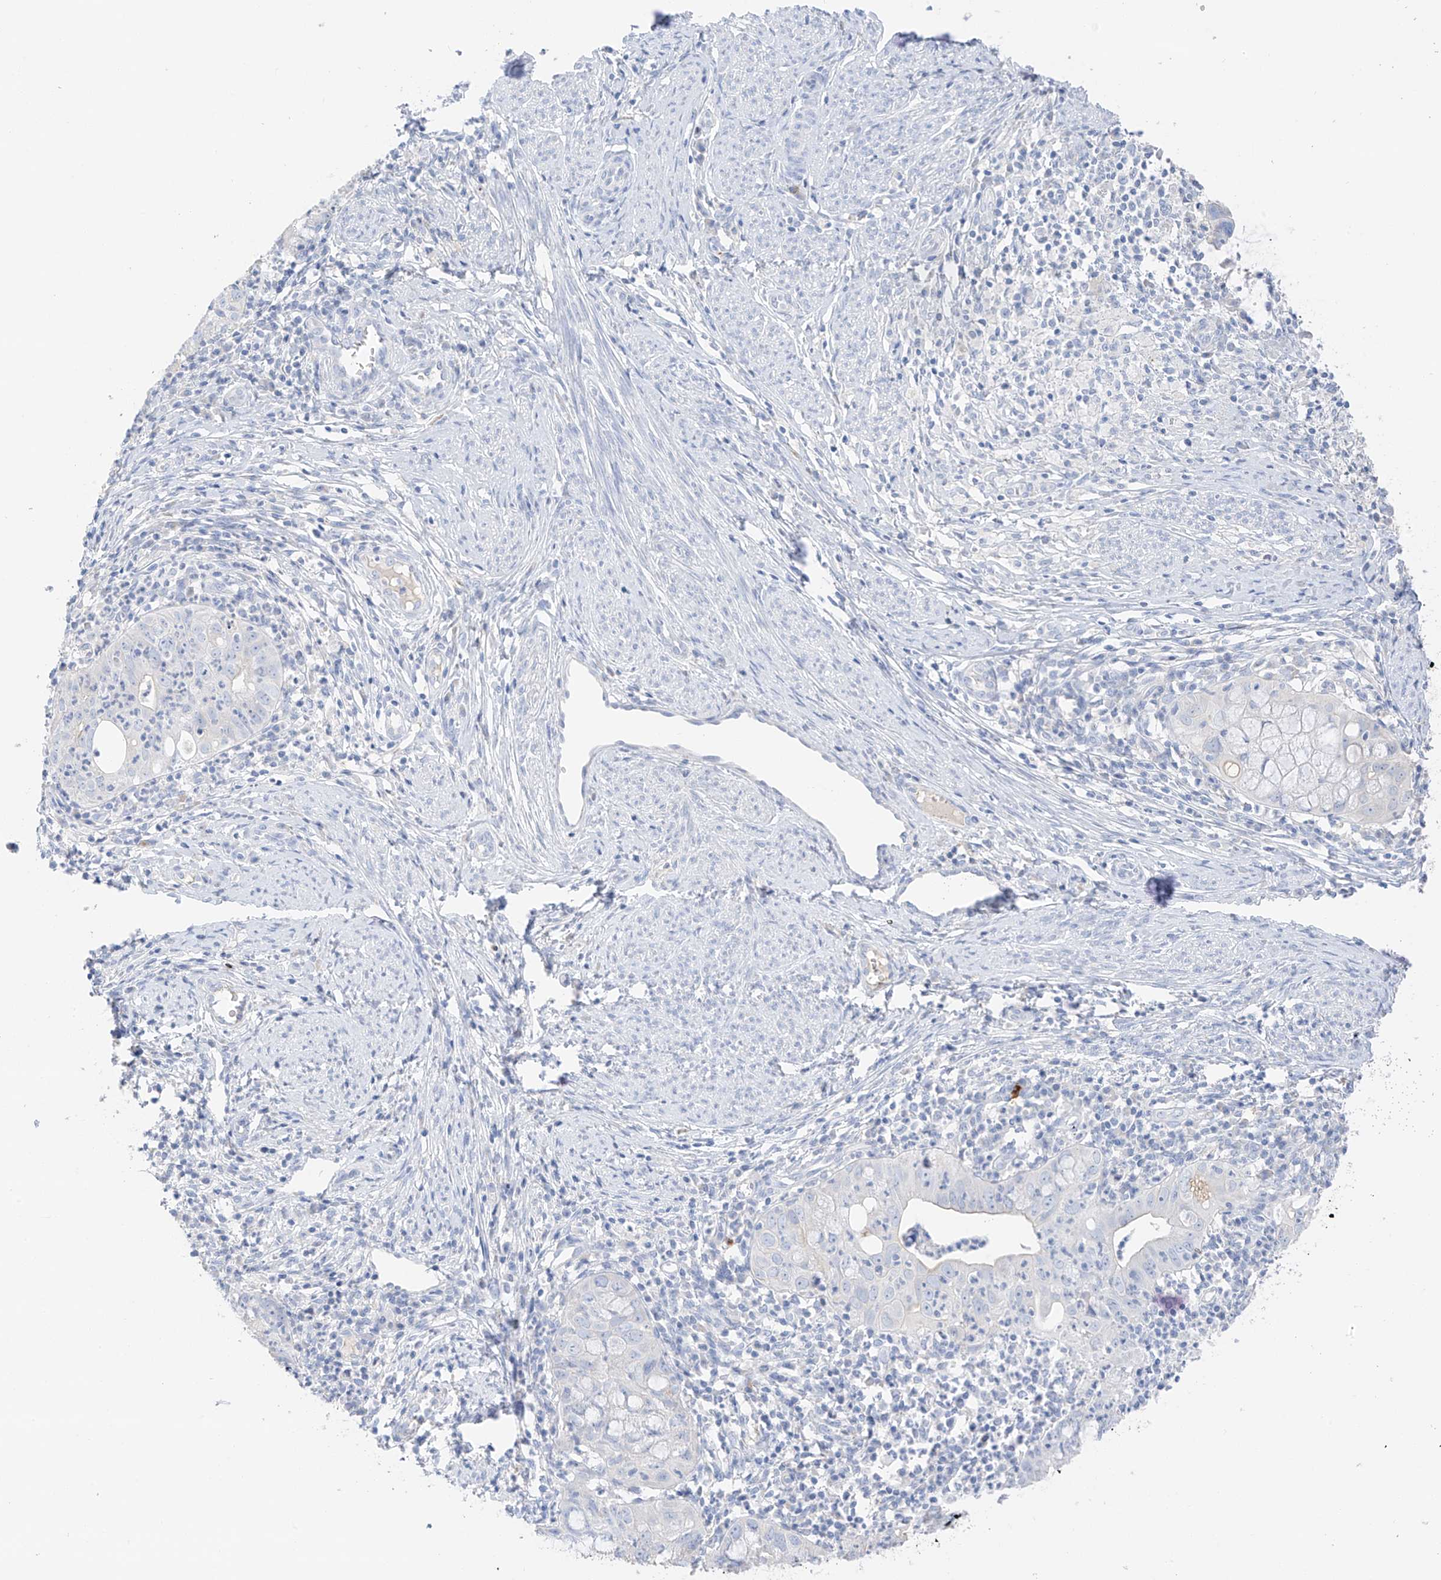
{"staining": {"intensity": "negative", "quantity": "none", "location": "none"}, "tissue": "cervical cancer", "cell_type": "Tumor cells", "image_type": "cancer", "snomed": [{"axis": "morphology", "description": "Adenocarcinoma, NOS"}, {"axis": "topography", "description": "Cervix"}], "caption": "Human cervical adenocarcinoma stained for a protein using IHC exhibits no positivity in tumor cells.", "gene": "CAPN13", "patient": {"sex": "female", "age": 36}}